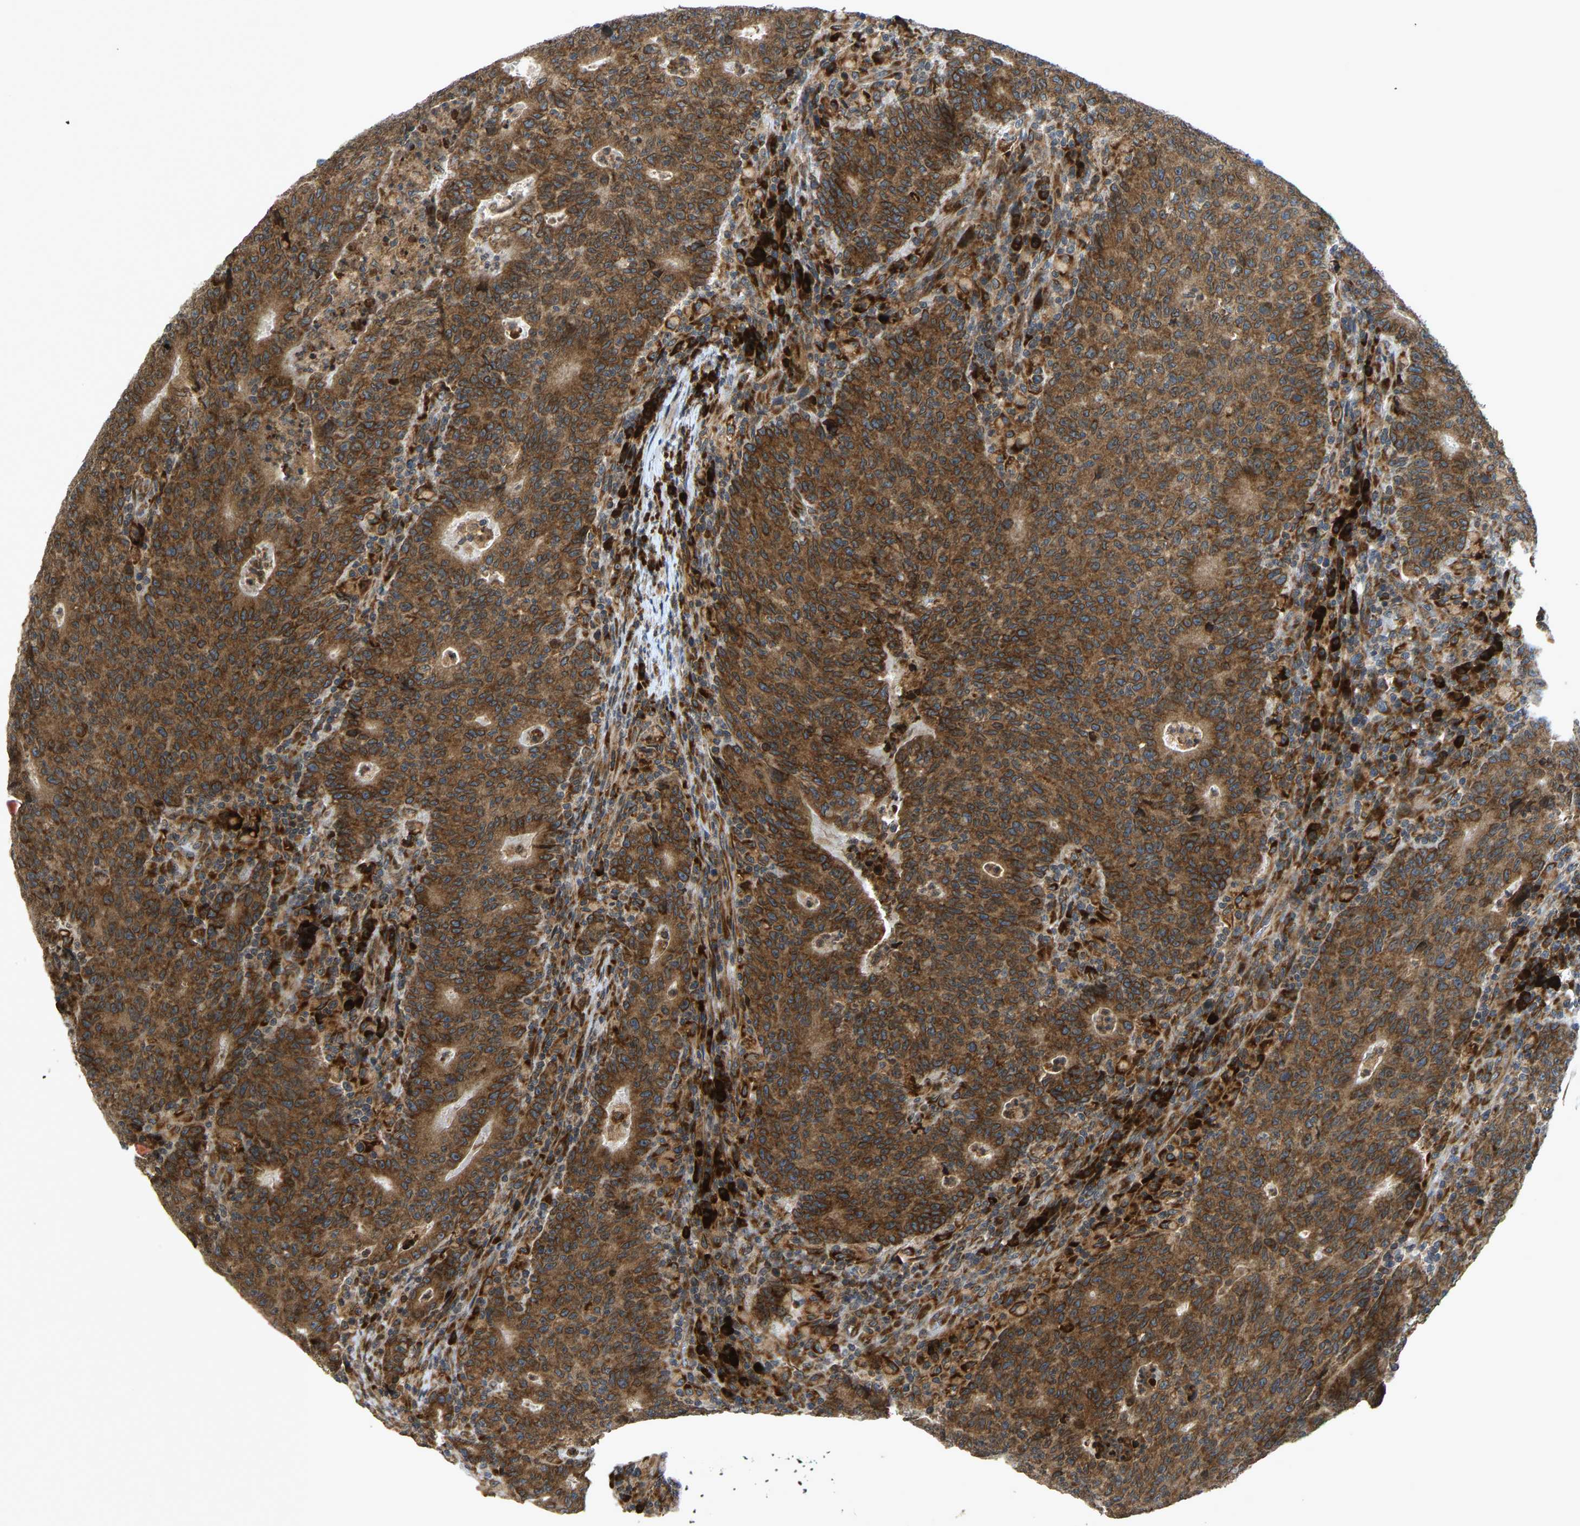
{"staining": {"intensity": "strong", "quantity": ">75%", "location": "cytoplasmic/membranous"}, "tissue": "colorectal cancer", "cell_type": "Tumor cells", "image_type": "cancer", "snomed": [{"axis": "morphology", "description": "Adenocarcinoma, NOS"}, {"axis": "topography", "description": "Colon"}], "caption": "Colorectal adenocarcinoma stained with DAB immunohistochemistry displays high levels of strong cytoplasmic/membranous staining in approximately >75% of tumor cells.", "gene": "RPN2", "patient": {"sex": "female", "age": 75}}